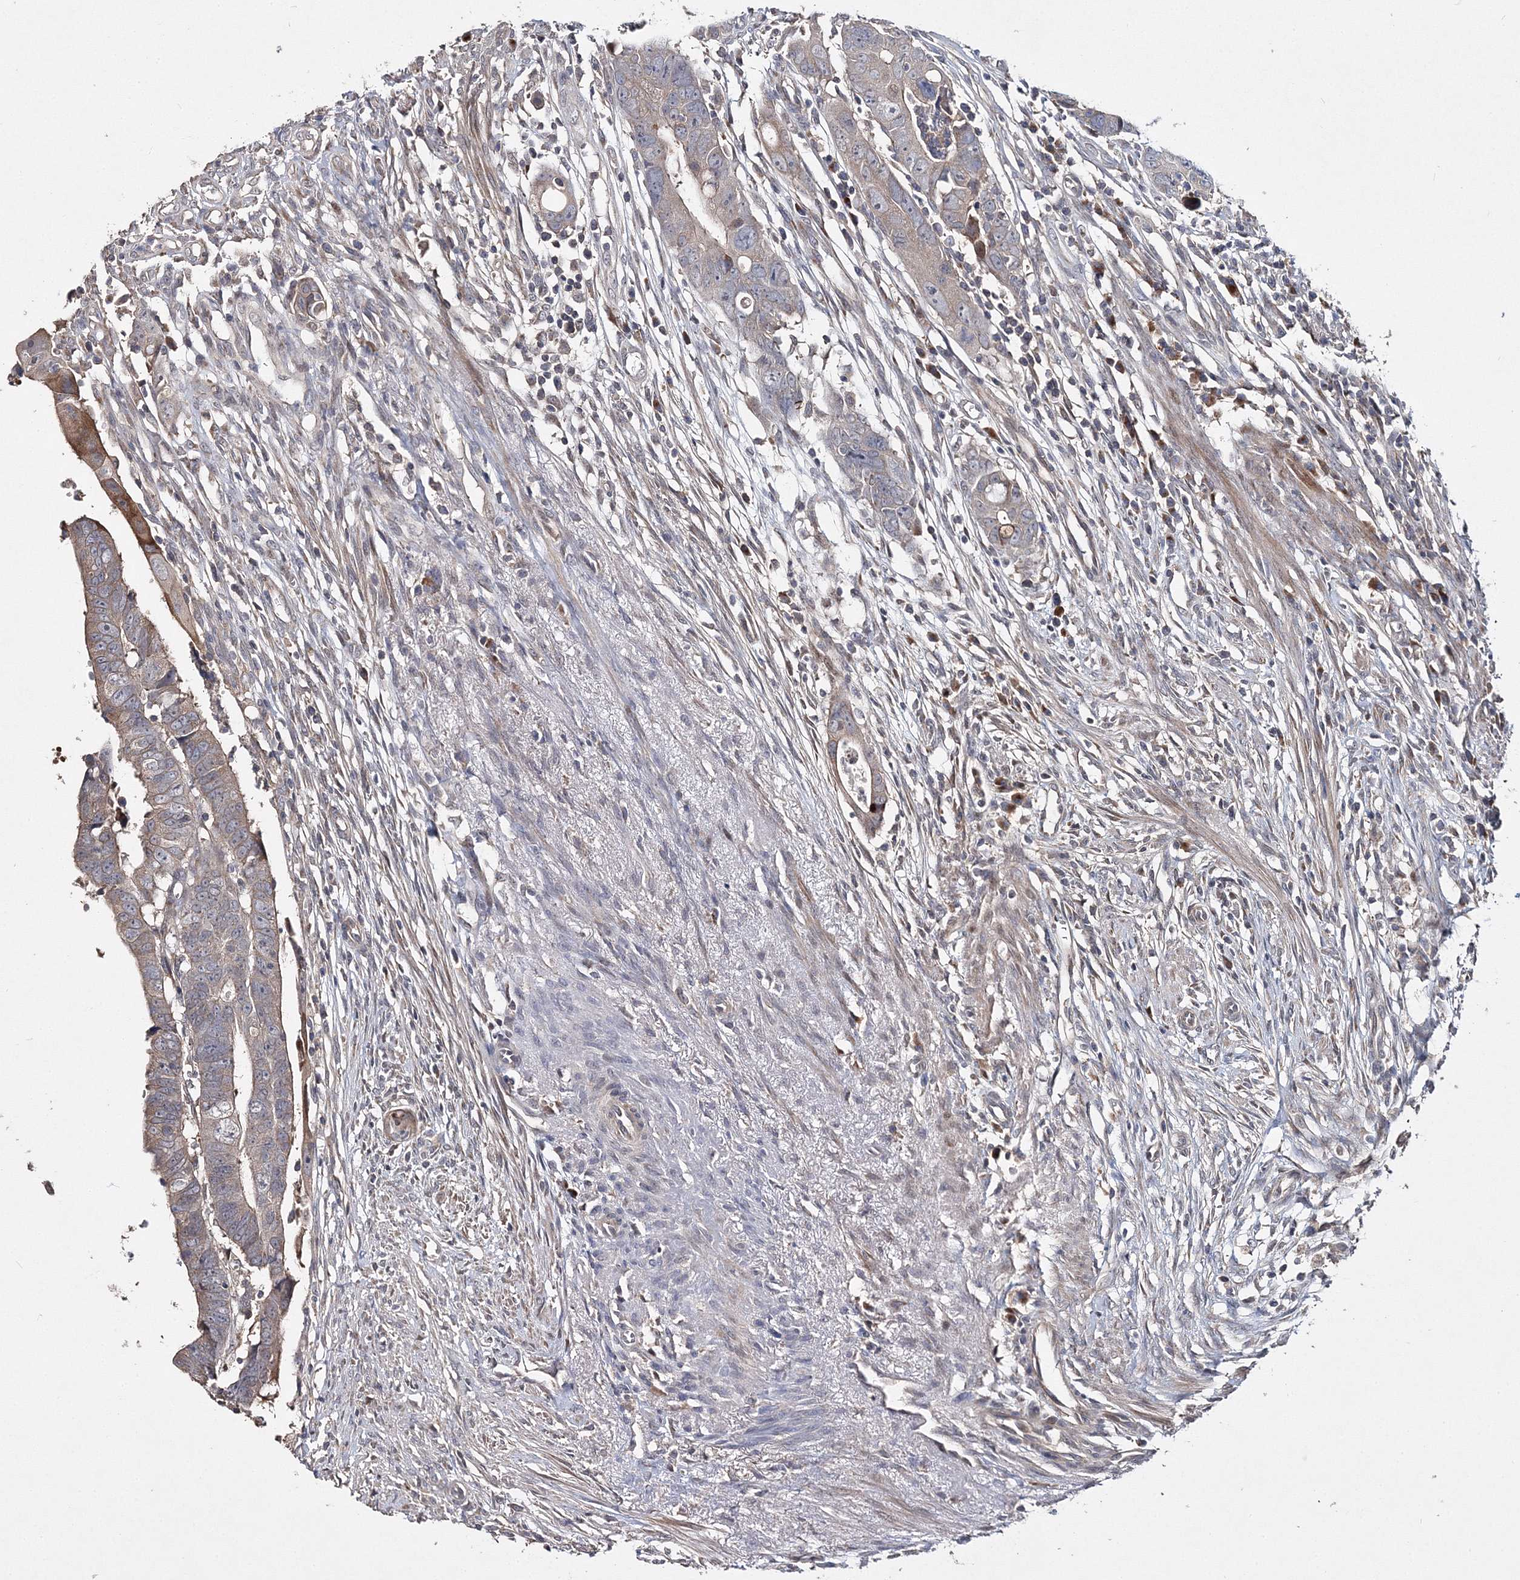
{"staining": {"intensity": "moderate", "quantity": "<25%", "location": "cytoplasmic/membranous"}, "tissue": "colorectal cancer", "cell_type": "Tumor cells", "image_type": "cancer", "snomed": [{"axis": "morphology", "description": "Adenocarcinoma, NOS"}, {"axis": "topography", "description": "Rectum"}], "caption": "Immunohistochemistry (IHC) micrograph of neoplastic tissue: human adenocarcinoma (colorectal) stained using immunohistochemistry (IHC) shows low levels of moderate protein expression localized specifically in the cytoplasmic/membranous of tumor cells, appearing as a cytoplasmic/membranous brown color.", "gene": "GJB5", "patient": {"sex": "female", "age": 65}}